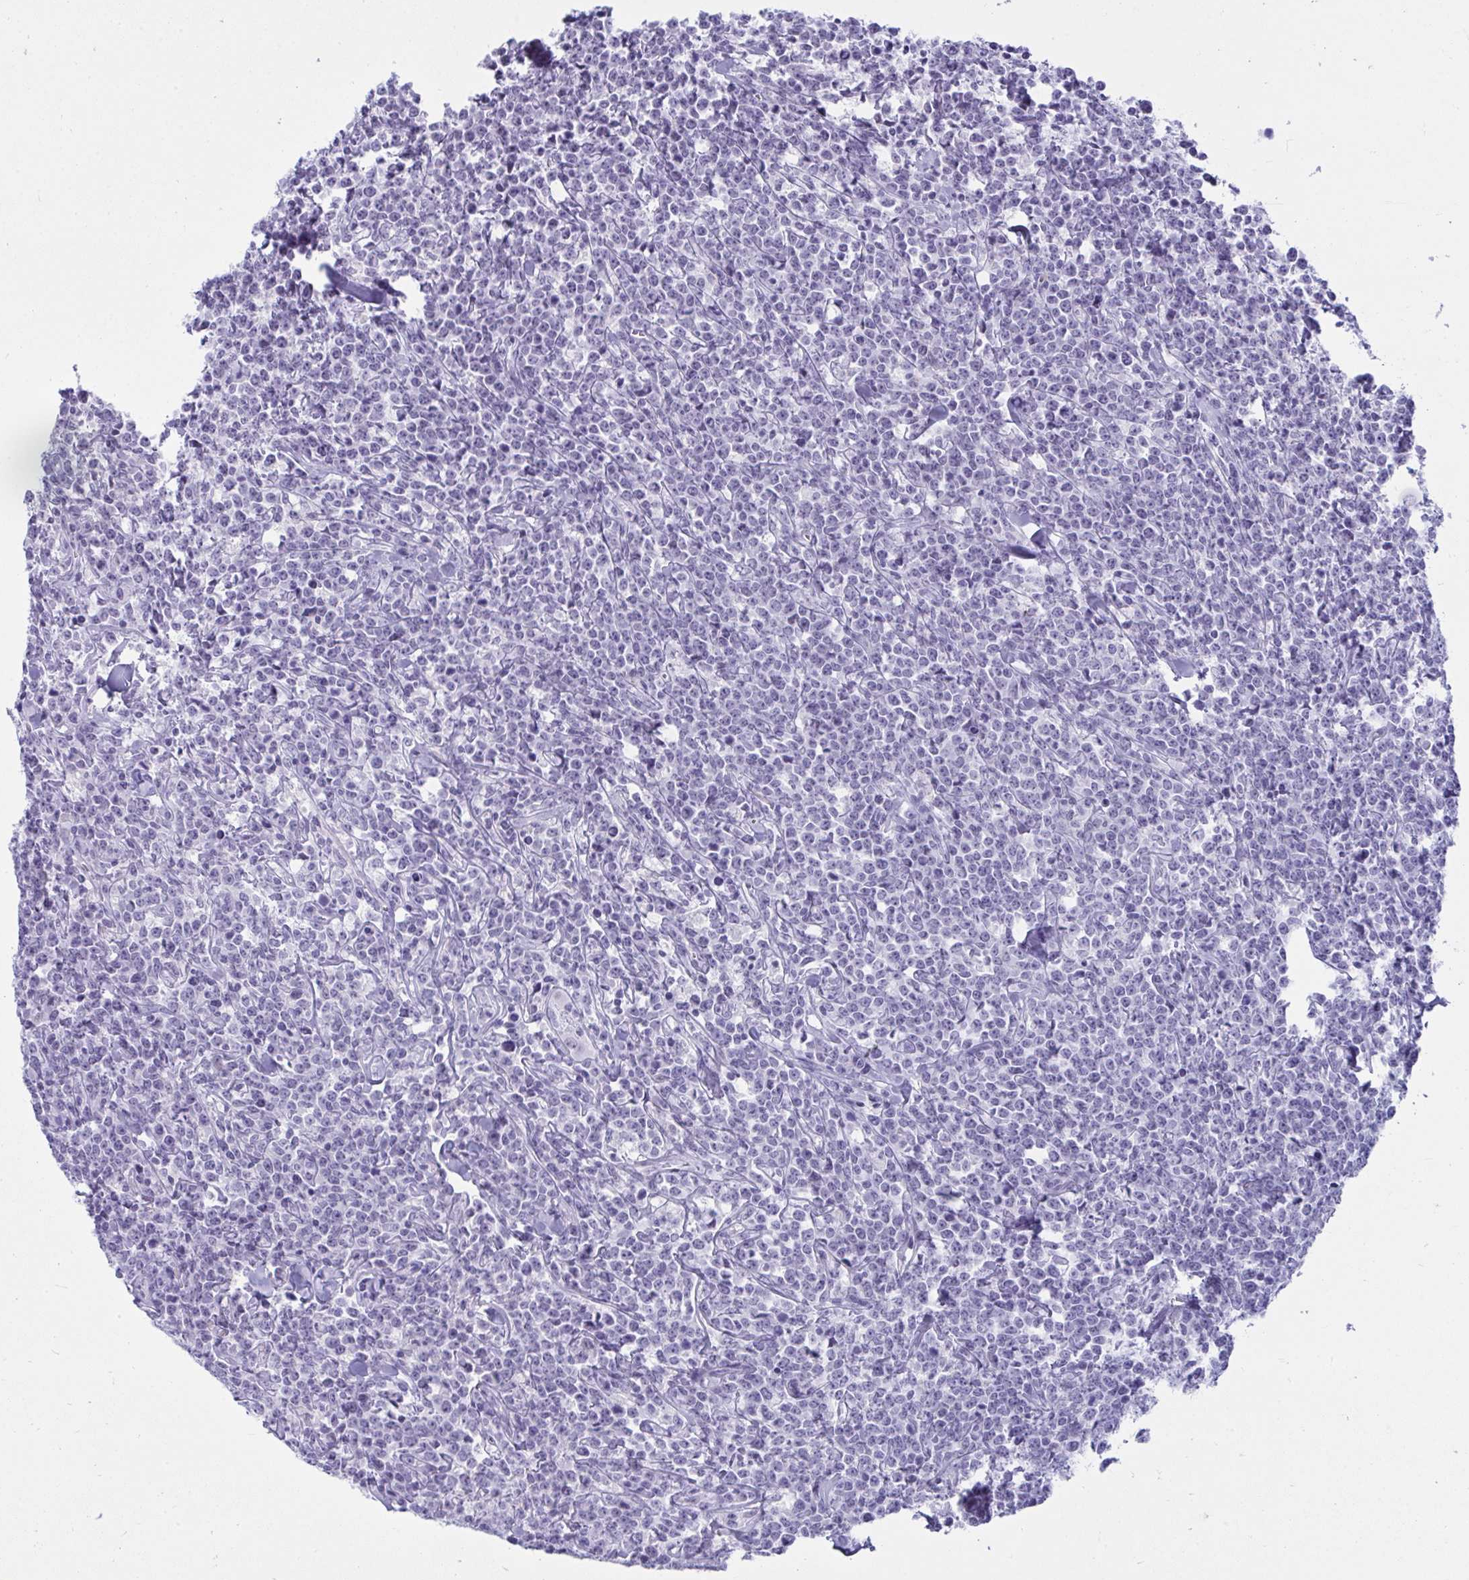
{"staining": {"intensity": "negative", "quantity": "none", "location": "none"}, "tissue": "lymphoma", "cell_type": "Tumor cells", "image_type": "cancer", "snomed": [{"axis": "morphology", "description": "Malignant lymphoma, non-Hodgkin's type, High grade"}, {"axis": "topography", "description": "Small intestine"}], "caption": "High magnification brightfield microscopy of lymphoma stained with DAB (brown) and counterstained with hematoxylin (blue): tumor cells show no significant positivity.", "gene": "OR5F1", "patient": {"sex": "female", "age": 56}}